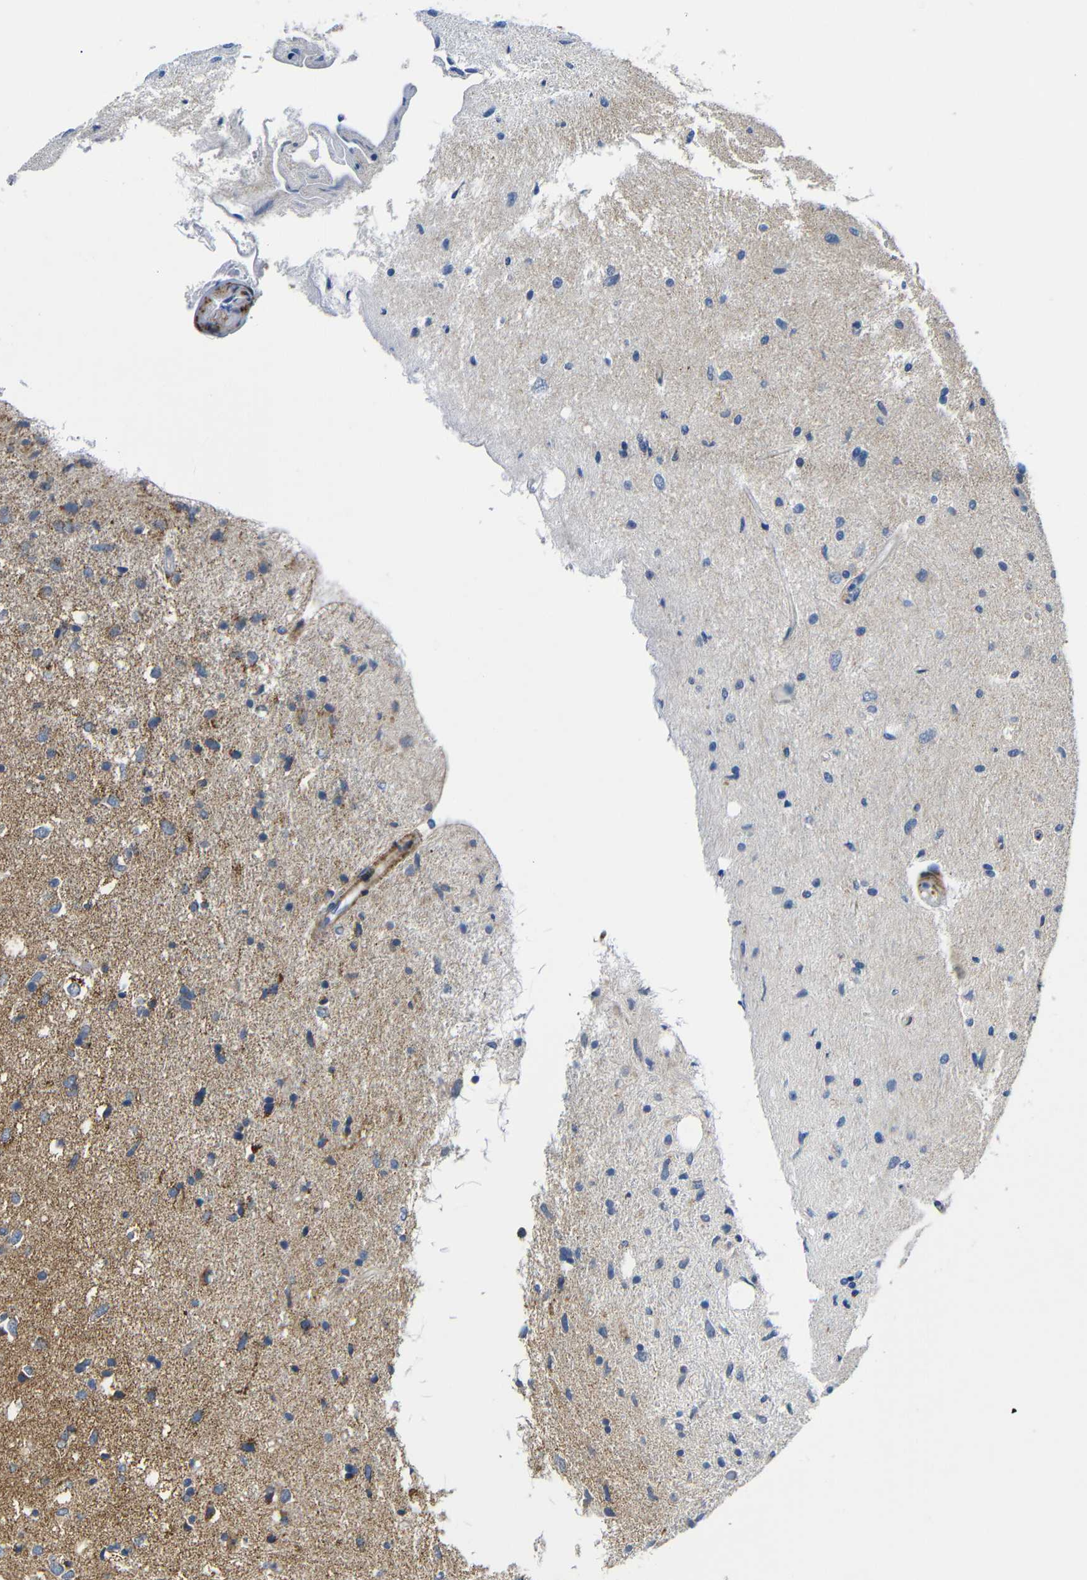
{"staining": {"intensity": "moderate", "quantity": "<25%", "location": "cytoplasmic/membranous"}, "tissue": "glioma", "cell_type": "Tumor cells", "image_type": "cancer", "snomed": [{"axis": "morphology", "description": "Glioma, malignant, Low grade"}, {"axis": "topography", "description": "Brain"}], "caption": "Malignant low-grade glioma was stained to show a protein in brown. There is low levels of moderate cytoplasmic/membranous staining in approximately <25% of tumor cells.", "gene": "FAM171B", "patient": {"sex": "male", "age": 77}}